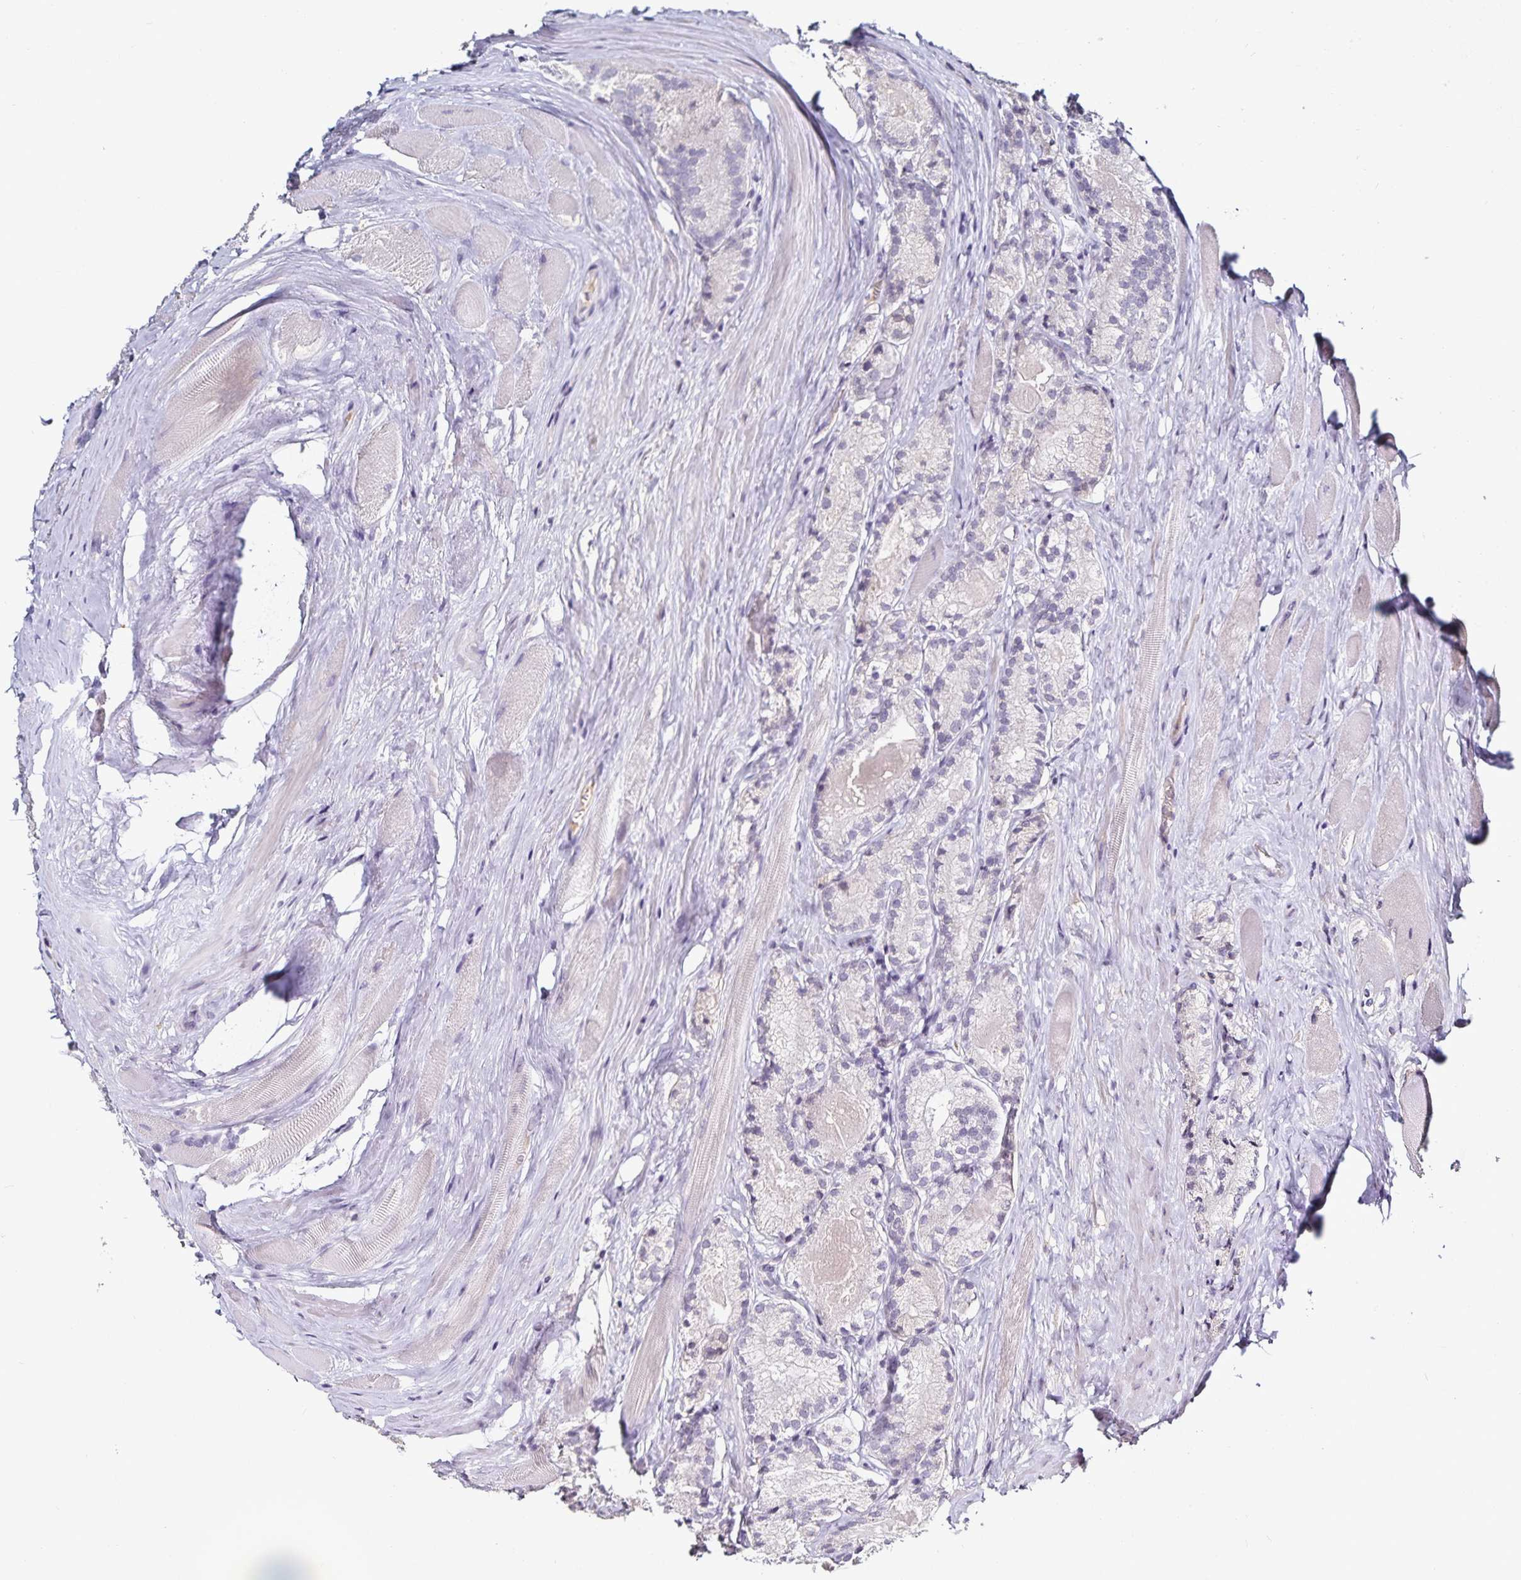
{"staining": {"intensity": "negative", "quantity": "none", "location": "none"}, "tissue": "prostate cancer", "cell_type": "Tumor cells", "image_type": "cancer", "snomed": [{"axis": "morphology", "description": "Adenocarcinoma, NOS"}, {"axis": "morphology", "description": "Adenocarcinoma, Low grade"}, {"axis": "topography", "description": "Prostate"}], "caption": "The photomicrograph exhibits no staining of tumor cells in prostate adenocarcinoma. Brightfield microscopy of immunohistochemistry (IHC) stained with DAB (brown) and hematoxylin (blue), captured at high magnification.", "gene": "TTR", "patient": {"sex": "male", "age": 68}}